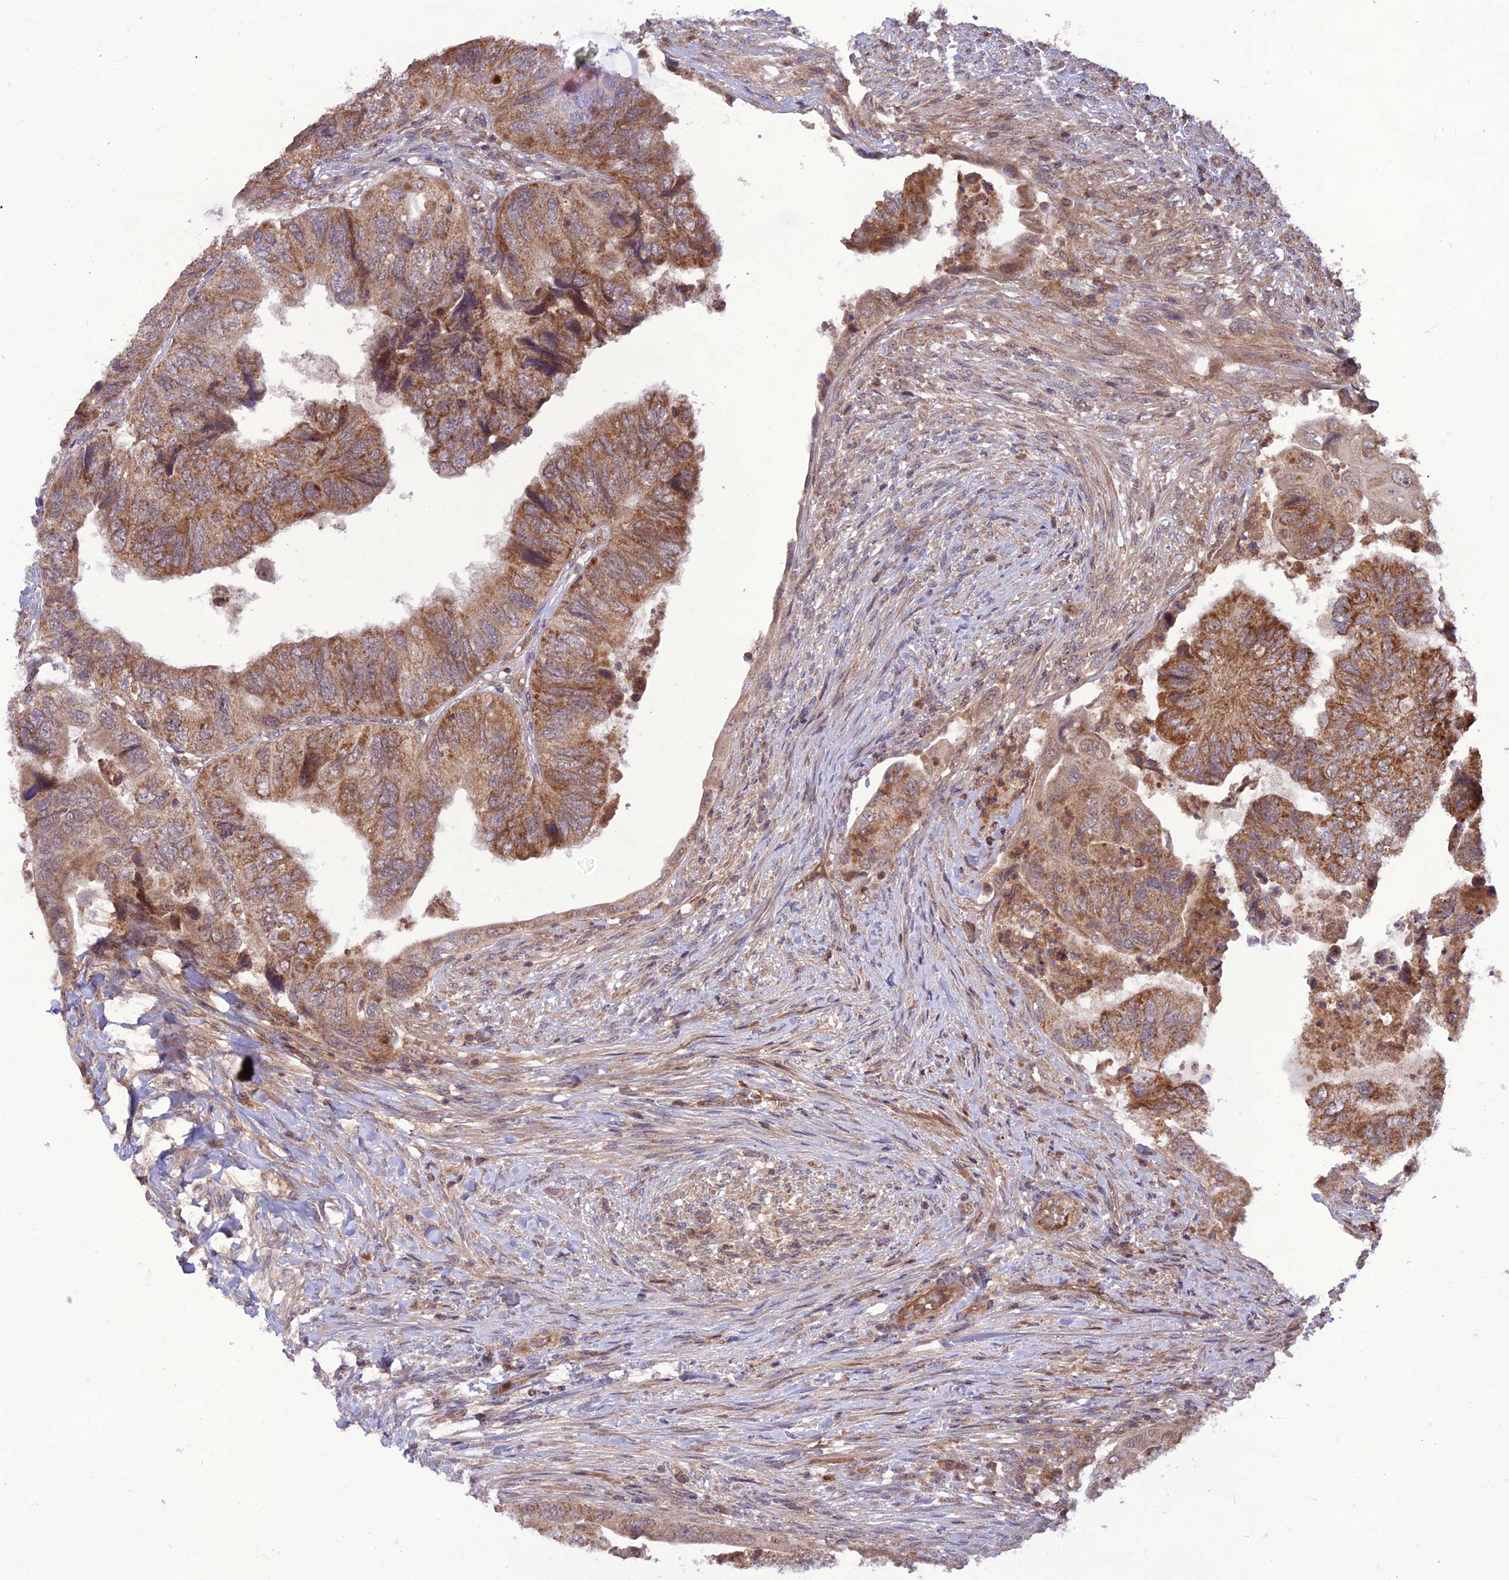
{"staining": {"intensity": "moderate", "quantity": ">75%", "location": "cytoplasmic/membranous"}, "tissue": "colorectal cancer", "cell_type": "Tumor cells", "image_type": "cancer", "snomed": [{"axis": "morphology", "description": "Adenocarcinoma, NOS"}, {"axis": "topography", "description": "Rectum"}], "caption": "Immunohistochemical staining of human colorectal cancer (adenocarcinoma) displays medium levels of moderate cytoplasmic/membranous protein positivity in about >75% of tumor cells.", "gene": "NDUFC1", "patient": {"sex": "male", "age": 63}}